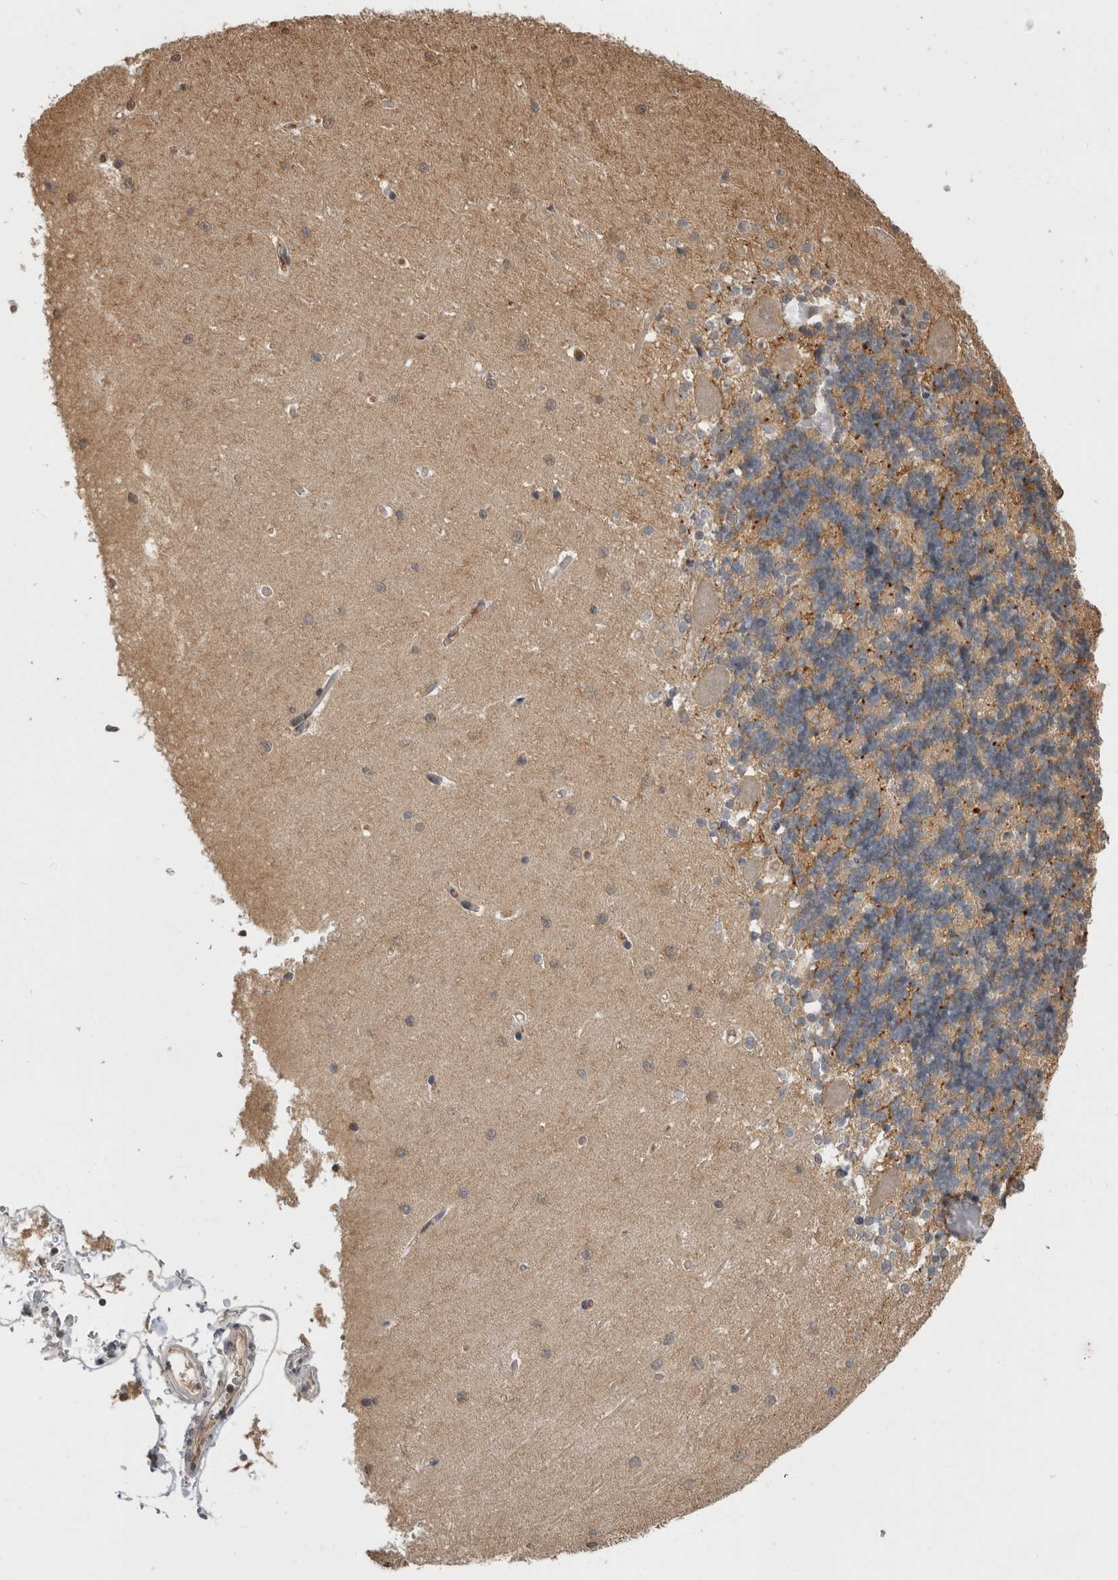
{"staining": {"intensity": "moderate", "quantity": "25%-75%", "location": "cytoplasmic/membranous"}, "tissue": "cerebellum", "cell_type": "Cells in granular layer", "image_type": "normal", "snomed": [{"axis": "morphology", "description": "Normal tissue, NOS"}, {"axis": "topography", "description": "Cerebellum"}], "caption": "High-magnification brightfield microscopy of benign cerebellum stained with DAB (3,3'-diaminobenzidine) (brown) and counterstained with hematoxylin (blue). cells in granular layer exhibit moderate cytoplasmic/membranous expression is seen in about25%-75% of cells.", "gene": "PREP", "patient": {"sex": "male", "age": 37}}